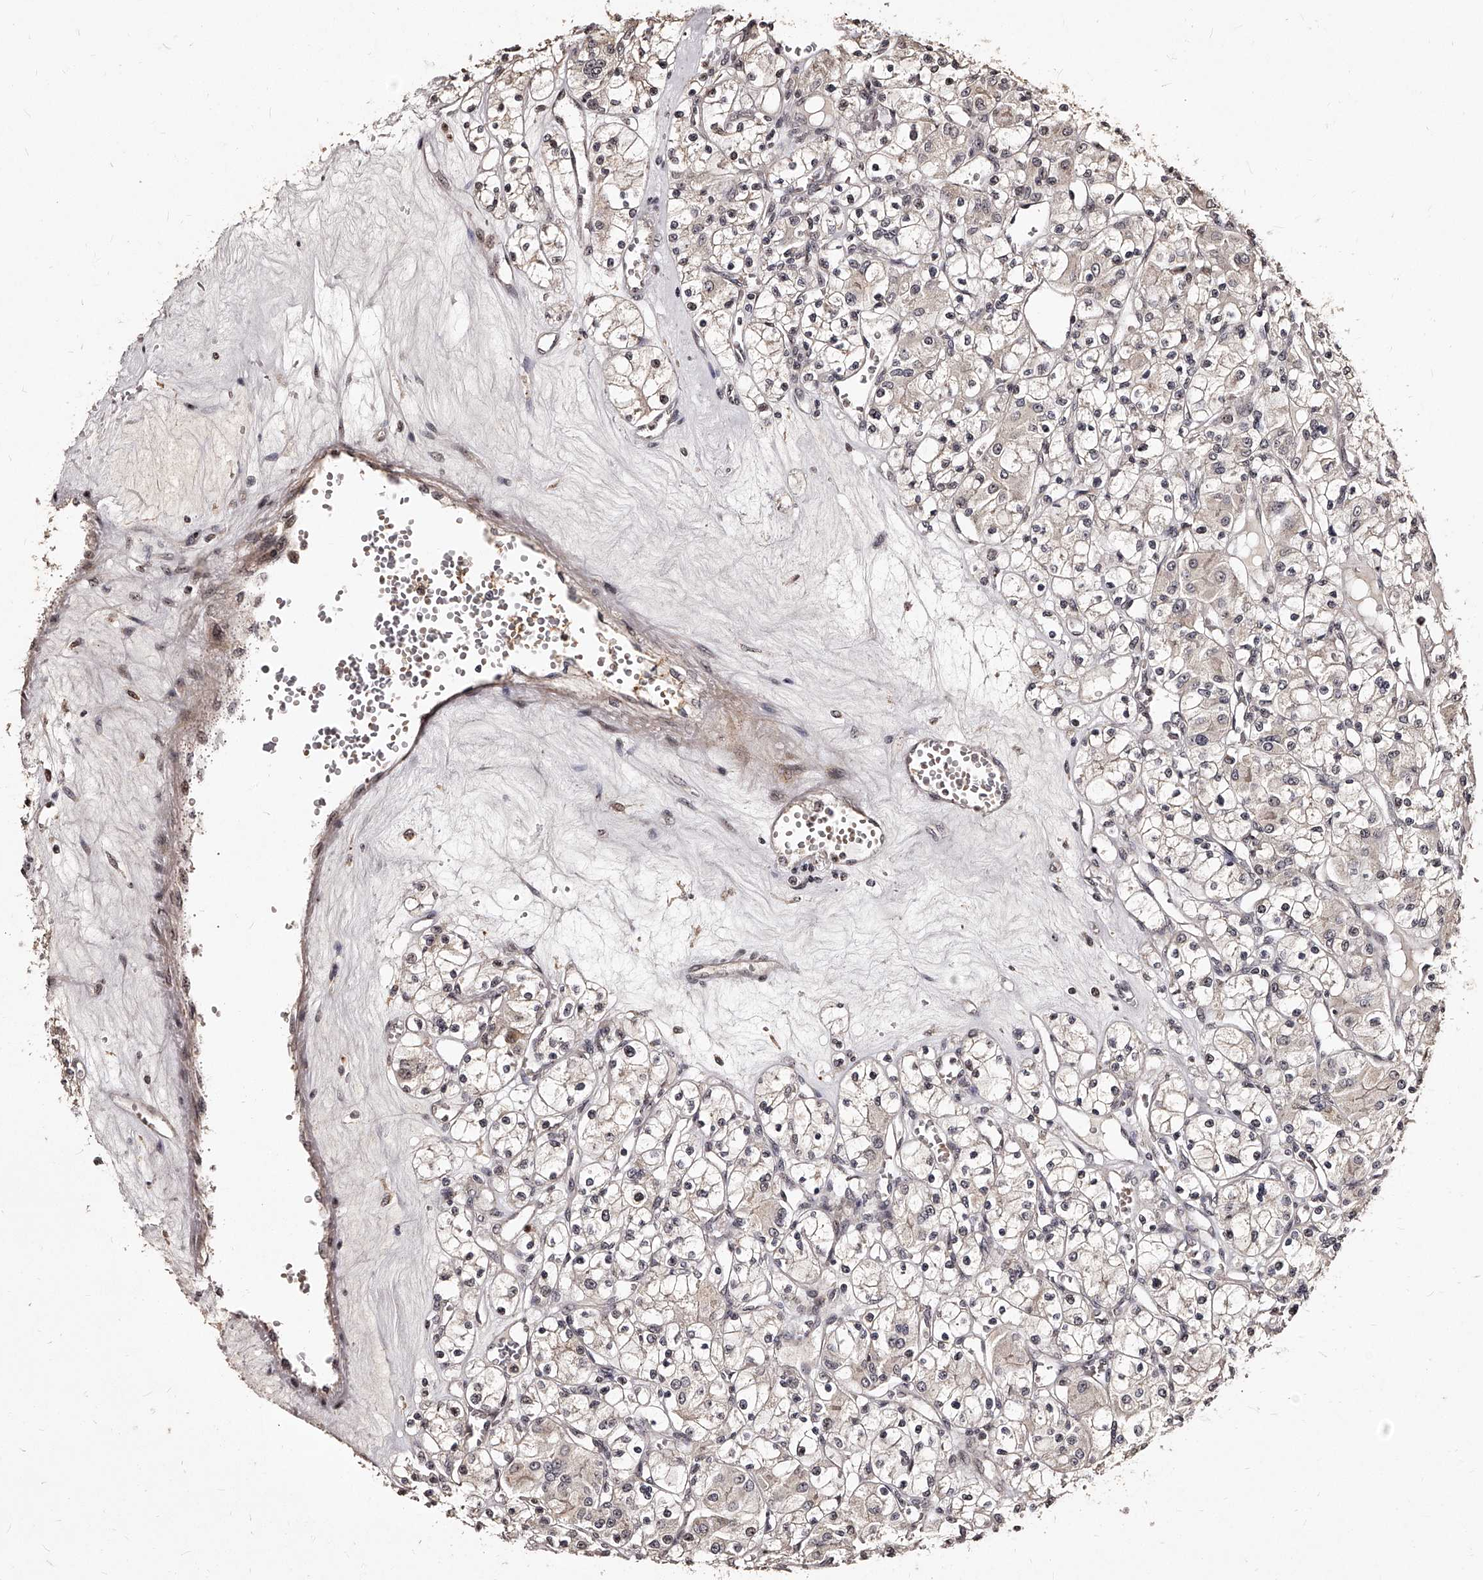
{"staining": {"intensity": "weak", "quantity": "<25%", "location": "cytoplasmic/membranous,nuclear"}, "tissue": "renal cancer", "cell_type": "Tumor cells", "image_type": "cancer", "snomed": [{"axis": "morphology", "description": "Adenocarcinoma, NOS"}, {"axis": "topography", "description": "Kidney"}], "caption": "Immunohistochemical staining of renal adenocarcinoma demonstrates no significant expression in tumor cells.", "gene": "TSHR", "patient": {"sex": "female", "age": 59}}